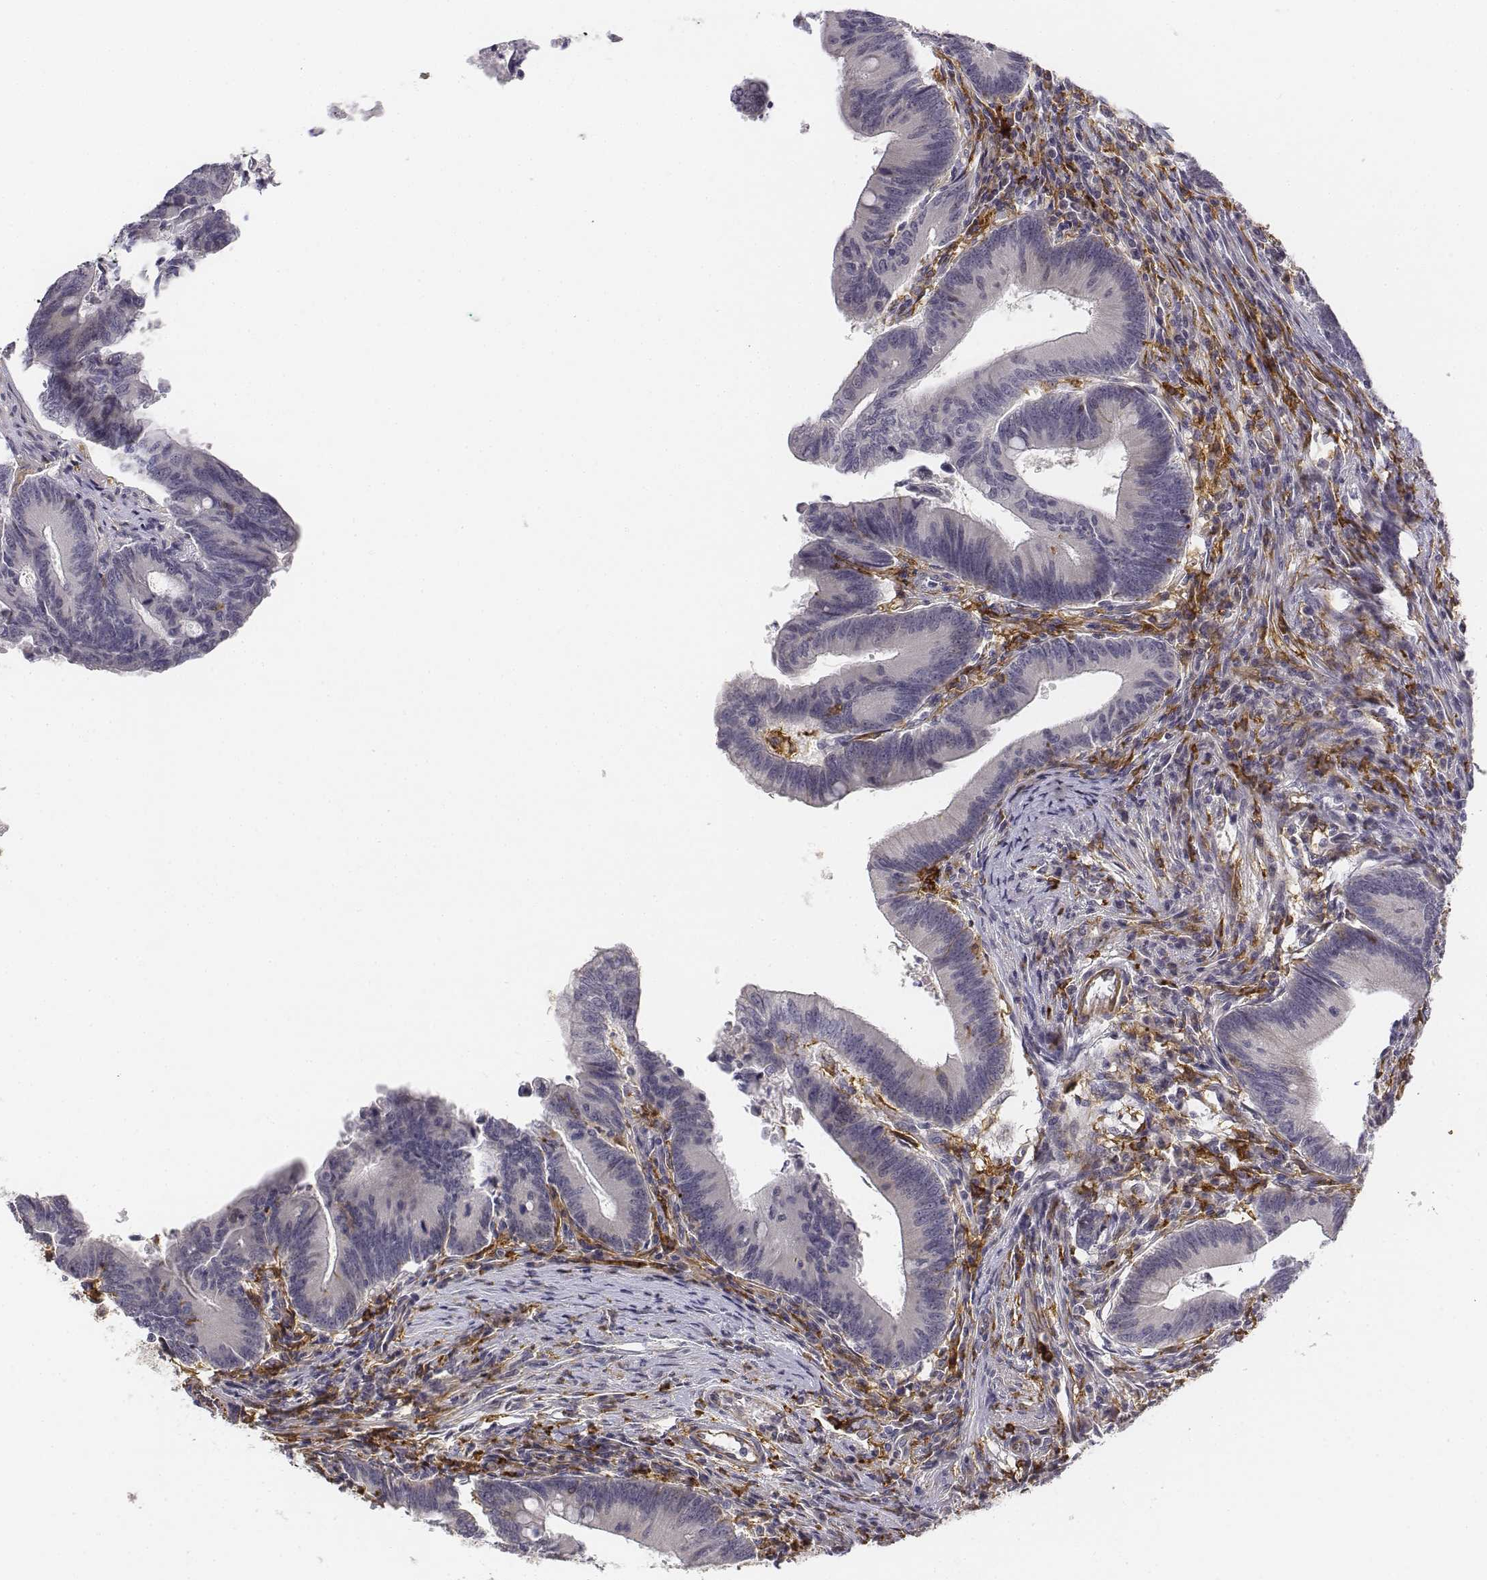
{"staining": {"intensity": "negative", "quantity": "none", "location": "none"}, "tissue": "colorectal cancer", "cell_type": "Tumor cells", "image_type": "cancer", "snomed": [{"axis": "morphology", "description": "Adenocarcinoma, NOS"}, {"axis": "topography", "description": "Colon"}], "caption": "IHC of colorectal cancer (adenocarcinoma) displays no staining in tumor cells.", "gene": "CD14", "patient": {"sex": "female", "age": 70}}